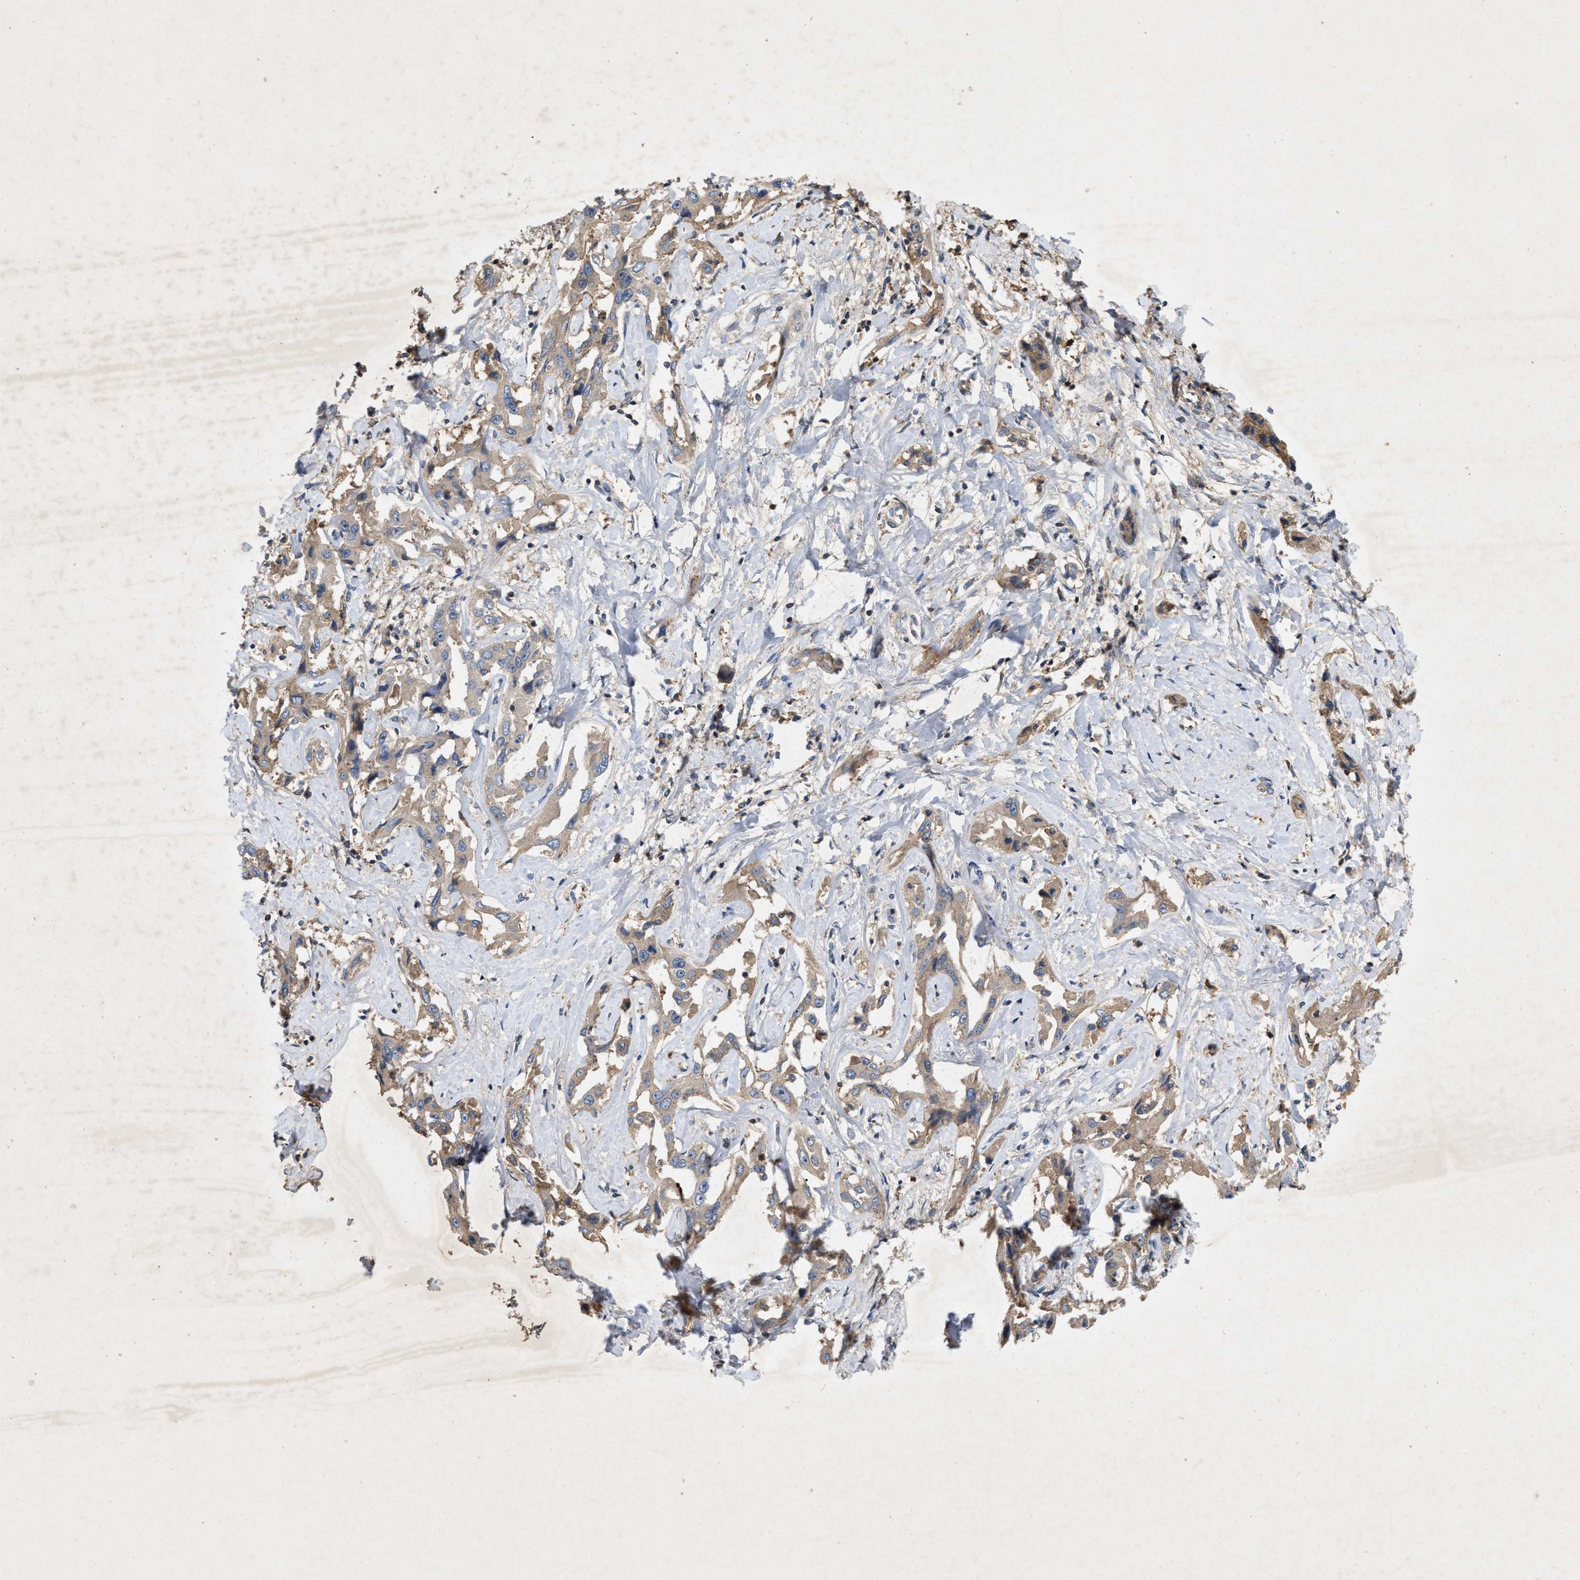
{"staining": {"intensity": "weak", "quantity": "25%-75%", "location": "cytoplasmic/membranous"}, "tissue": "liver cancer", "cell_type": "Tumor cells", "image_type": "cancer", "snomed": [{"axis": "morphology", "description": "Cholangiocarcinoma"}, {"axis": "topography", "description": "Liver"}], "caption": "Immunohistochemistry of liver cholangiocarcinoma exhibits low levels of weak cytoplasmic/membranous positivity in approximately 25%-75% of tumor cells. The protein of interest is stained brown, and the nuclei are stained in blue (DAB IHC with brightfield microscopy, high magnification).", "gene": "LPAR2", "patient": {"sex": "male", "age": 59}}